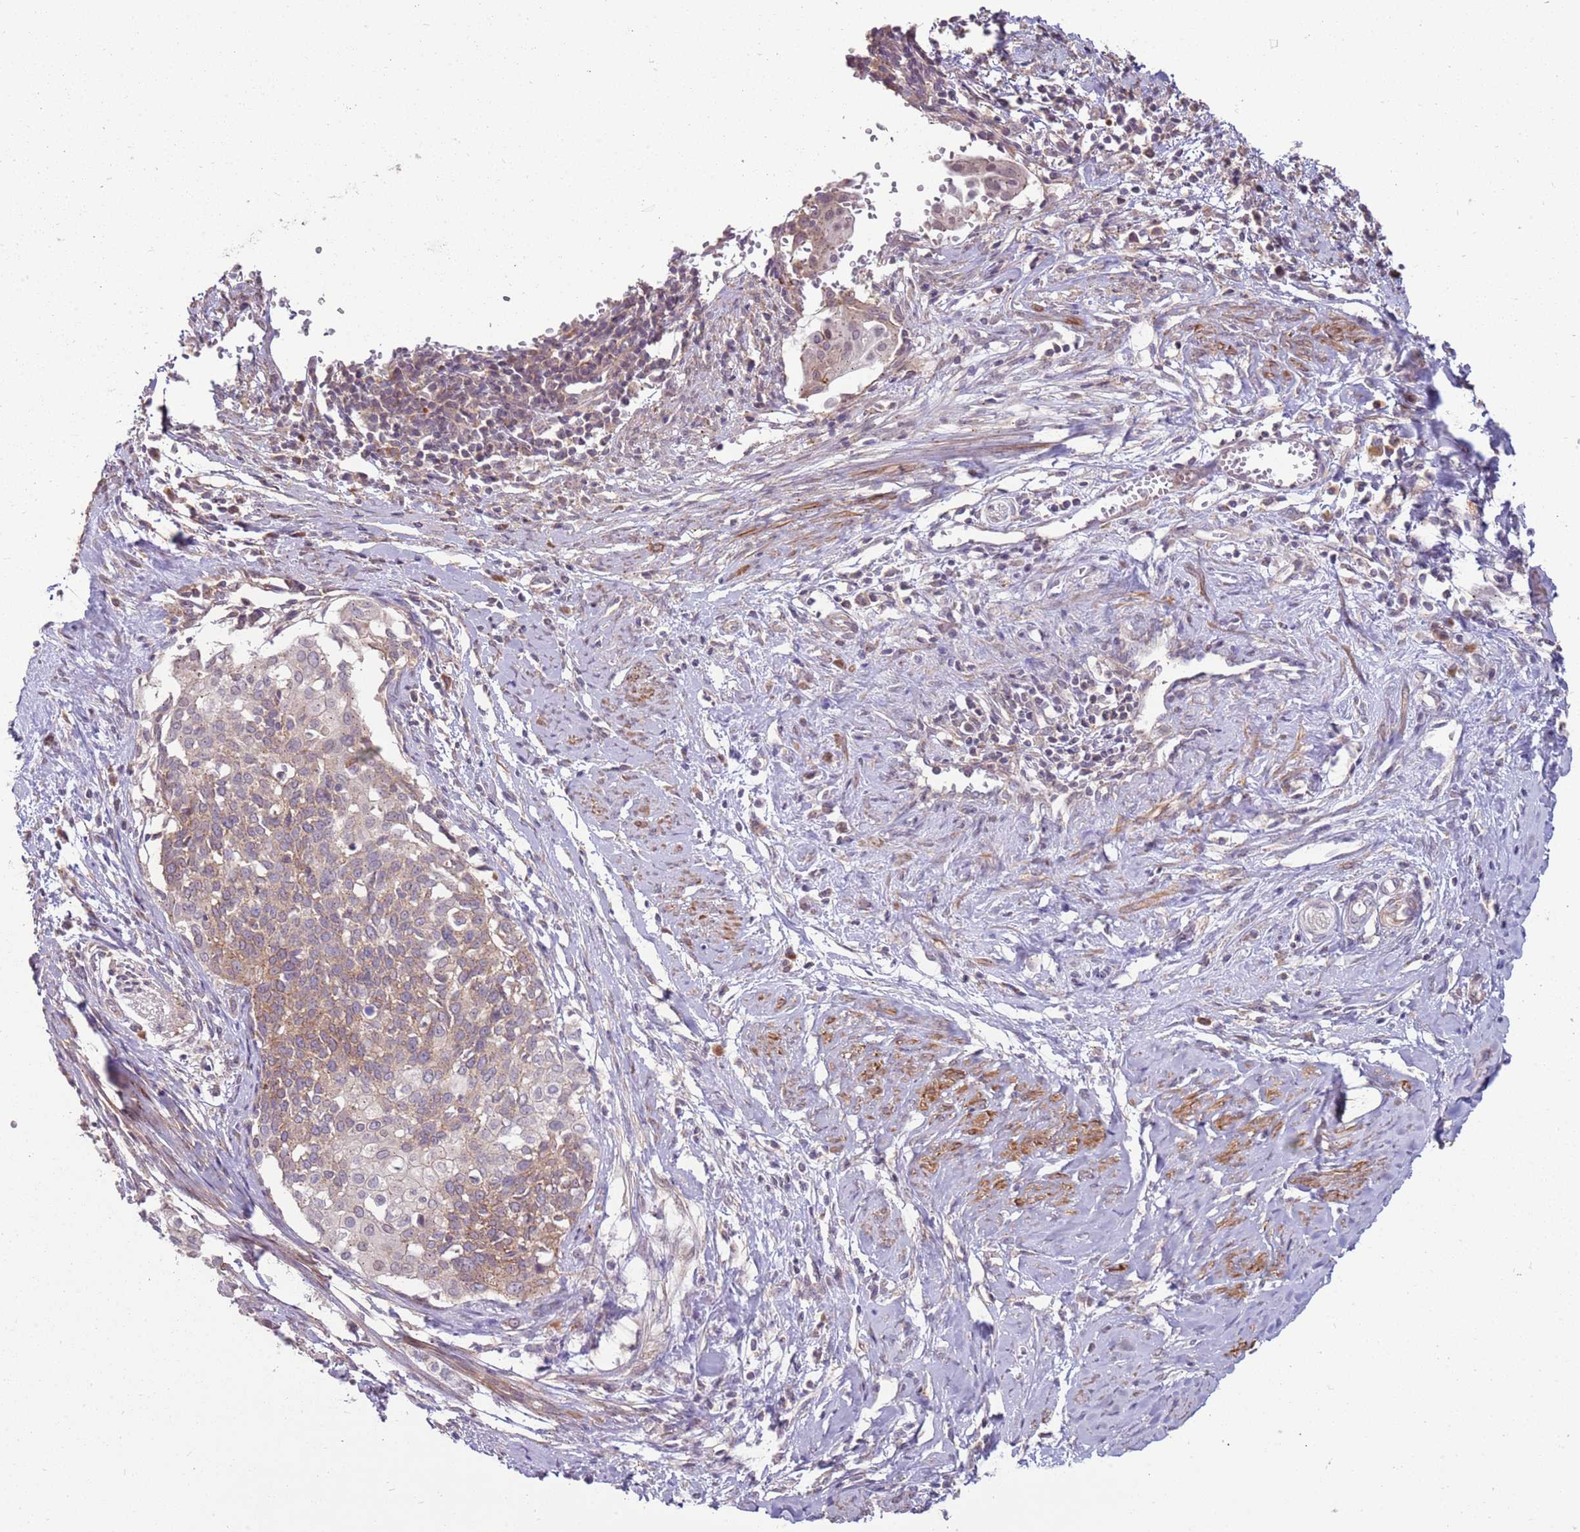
{"staining": {"intensity": "weak", "quantity": ">75%", "location": "cytoplasmic/membranous"}, "tissue": "cervical cancer", "cell_type": "Tumor cells", "image_type": "cancer", "snomed": [{"axis": "morphology", "description": "Squamous cell carcinoma, NOS"}, {"axis": "topography", "description": "Cervix"}], "caption": "Protein staining reveals weak cytoplasmic/membranous expression in approximately >75% of tumor cells in squamous cell carcinoma (cervical).", "gene": "SPATA31D1", "patient": {"sex": "female", "age": 44}}